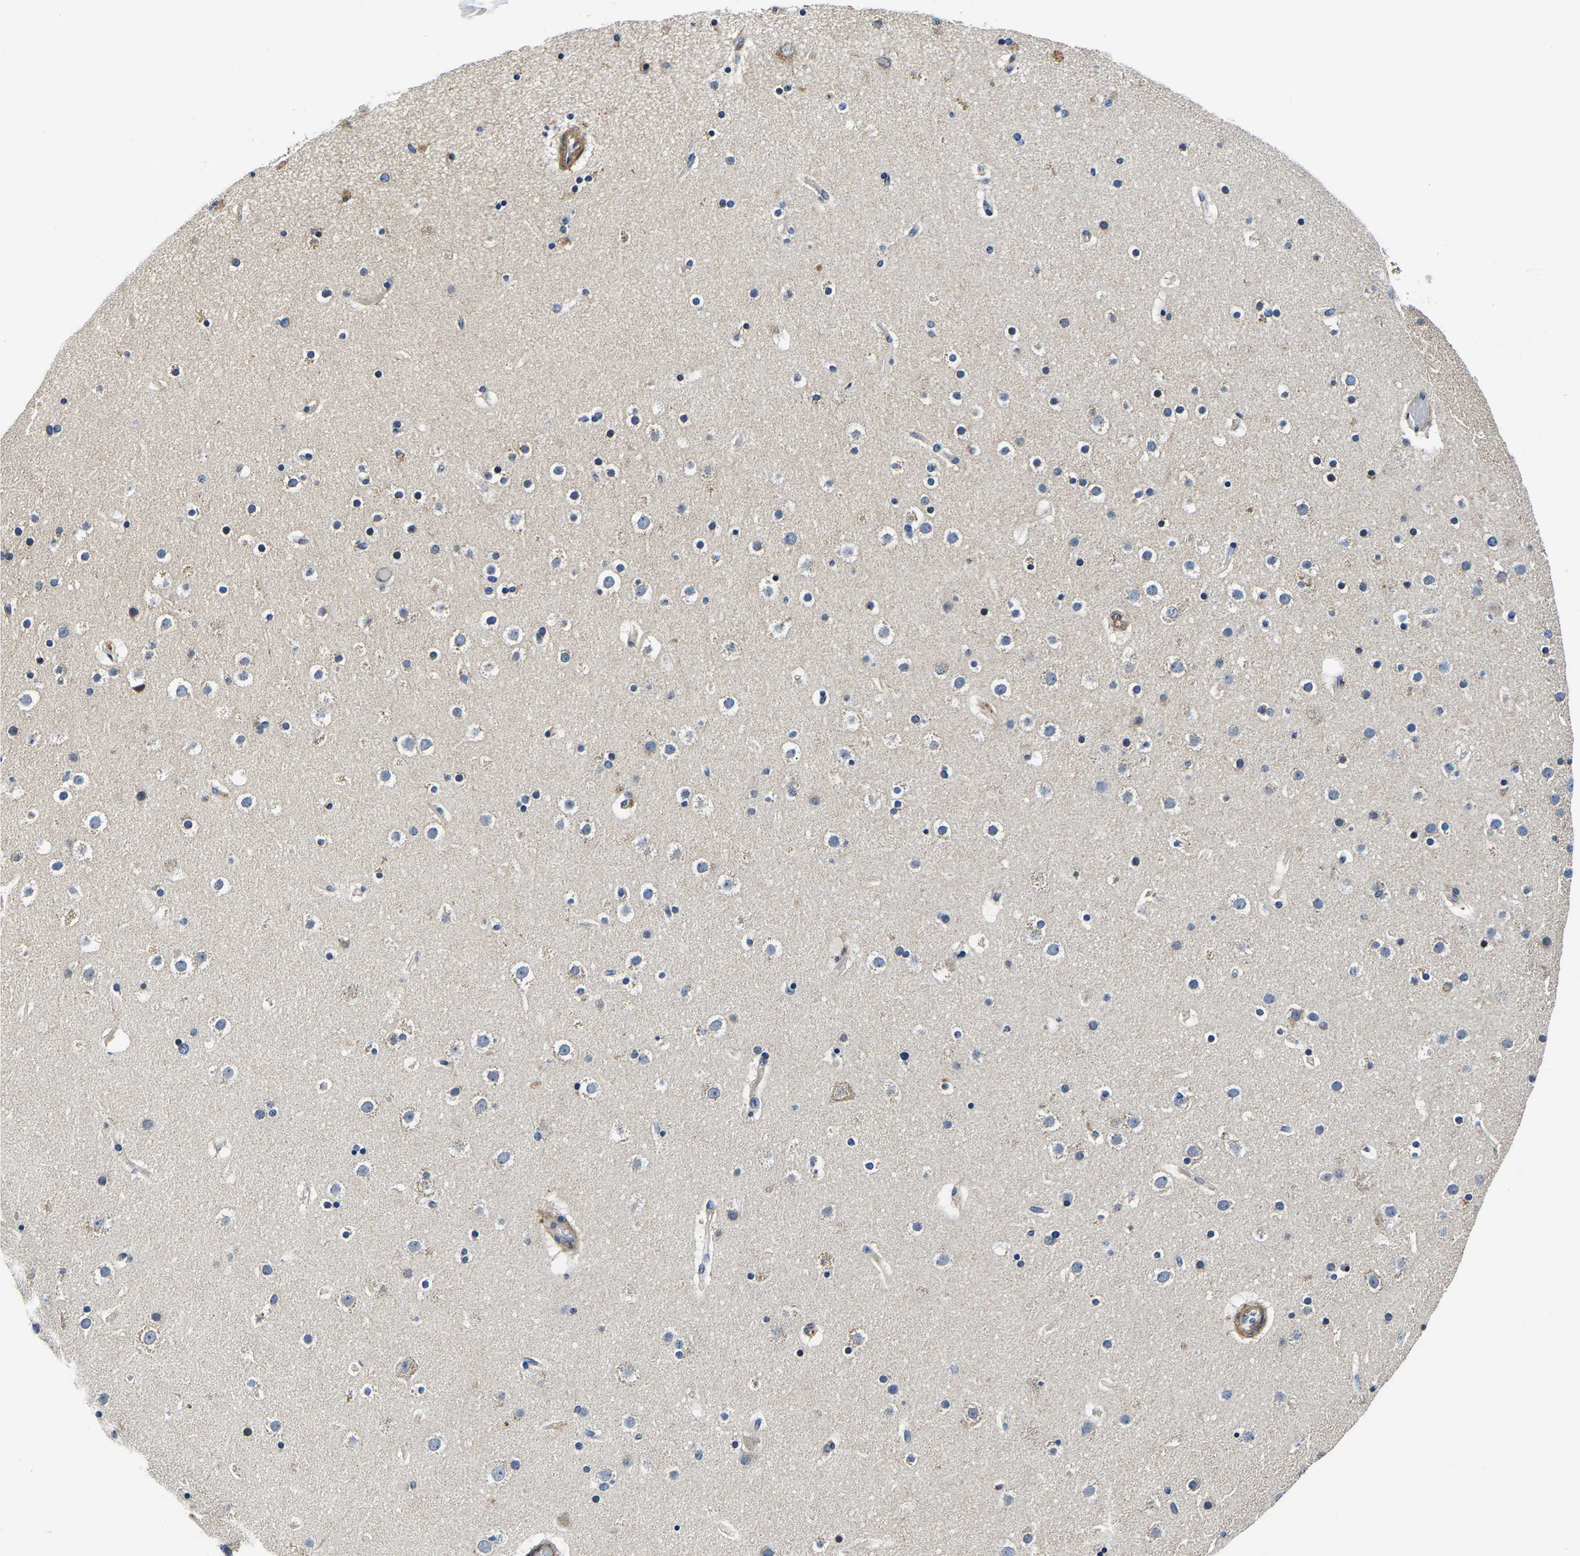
{"staining": {"intensity": "weak", "quantity": ">75%", "location": "cytoplasmic/membranous"}, "tissue": "cerebral cortex", "cell_type": "Endothelial cells", "image_type": "normal", "snomed": [{"axis": "morphology", "description": "Normal tissue, NOS"}, {"axis": "topography", "description": "Cerebral cortex"}], "caption": "Weak cytoplasmic/membranous staining for a protein is appreciated in about >75% of endothelial cells of normal cerebral cortex using IHC.", "gene": "KCTD17", "patient": {"sex": "male", "age": 57}}